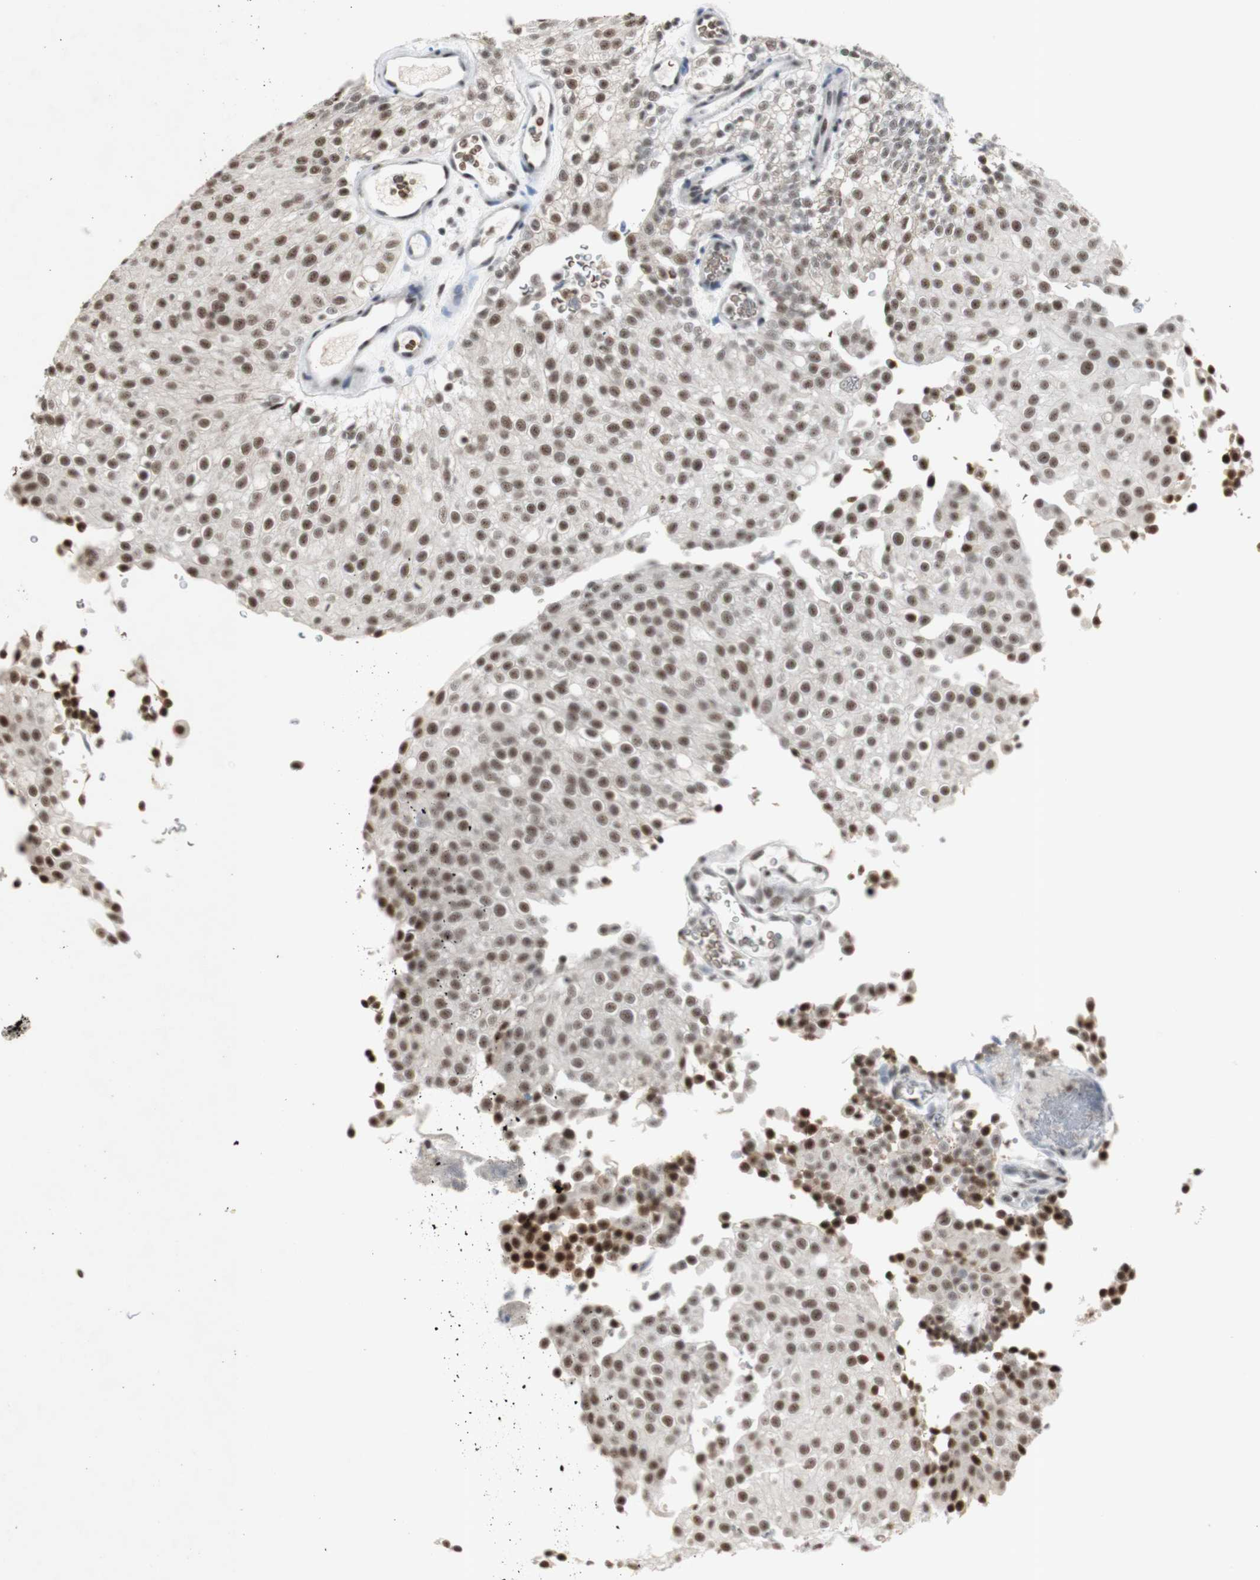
{"staining": {"intensity": "strong", "quantity": ">75%", "location": "nuclear"}, "tissue": "urothelial cancer", "cell_type": "Tumor cells", "image_type": "cancer", "snomed": [{"axis": "morphology", "description": "Urothelial carcinoma, Low grade"}, {"axis": "topography", "description": "Urinary bladder"}], "caption": "Strong nuclear protein expression is appreciated in about >75% of tumor cells in urothelial cancer.", "gene": "SNRPB", "patient": {"sex": "male", "age": 78}}